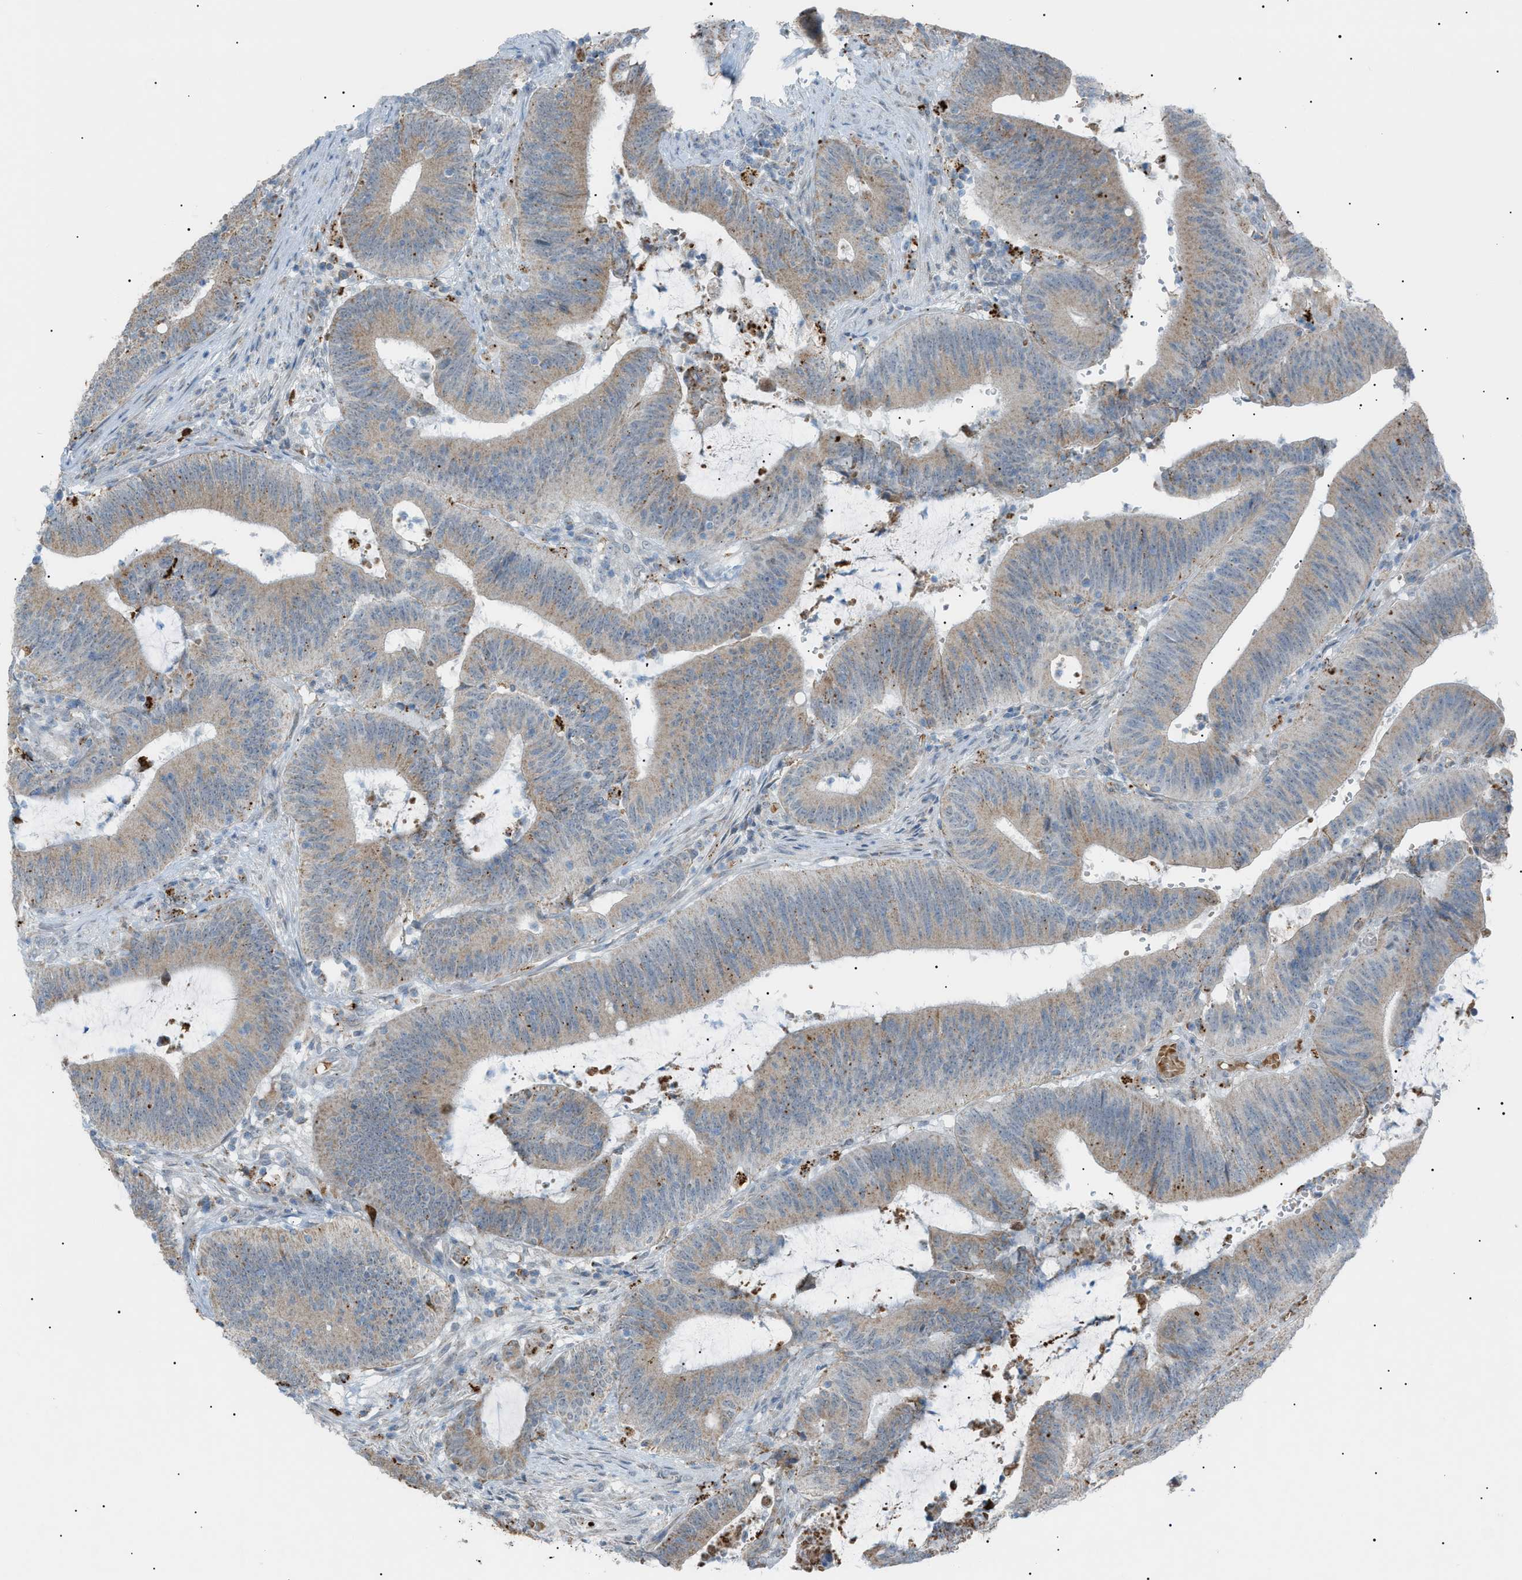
{"staining": {"intensity": "moderate", "quantity": ">75%", "location": "cytoplasmic/membranous"}, "tissue": "colorectal cancer", "cell_type": "Tumor cells", "image_type": "cancer", "snomed": [{"axis": "morphology", "description": "Normal tissue, NOS"}, {"axis": "morphology", "description": "Adenocarcinoma, NOS"}, {"axis": "topography", "description": "Rectum"}], "caption": "The image exhibits staining of adenocarcinoma (colorectal), revealing moderate cytoplasmic/membranous protein positivity (brown color) within tumor cells.", "gene": "ZNF516", "patient": {"sex": "female", "age": 66}}